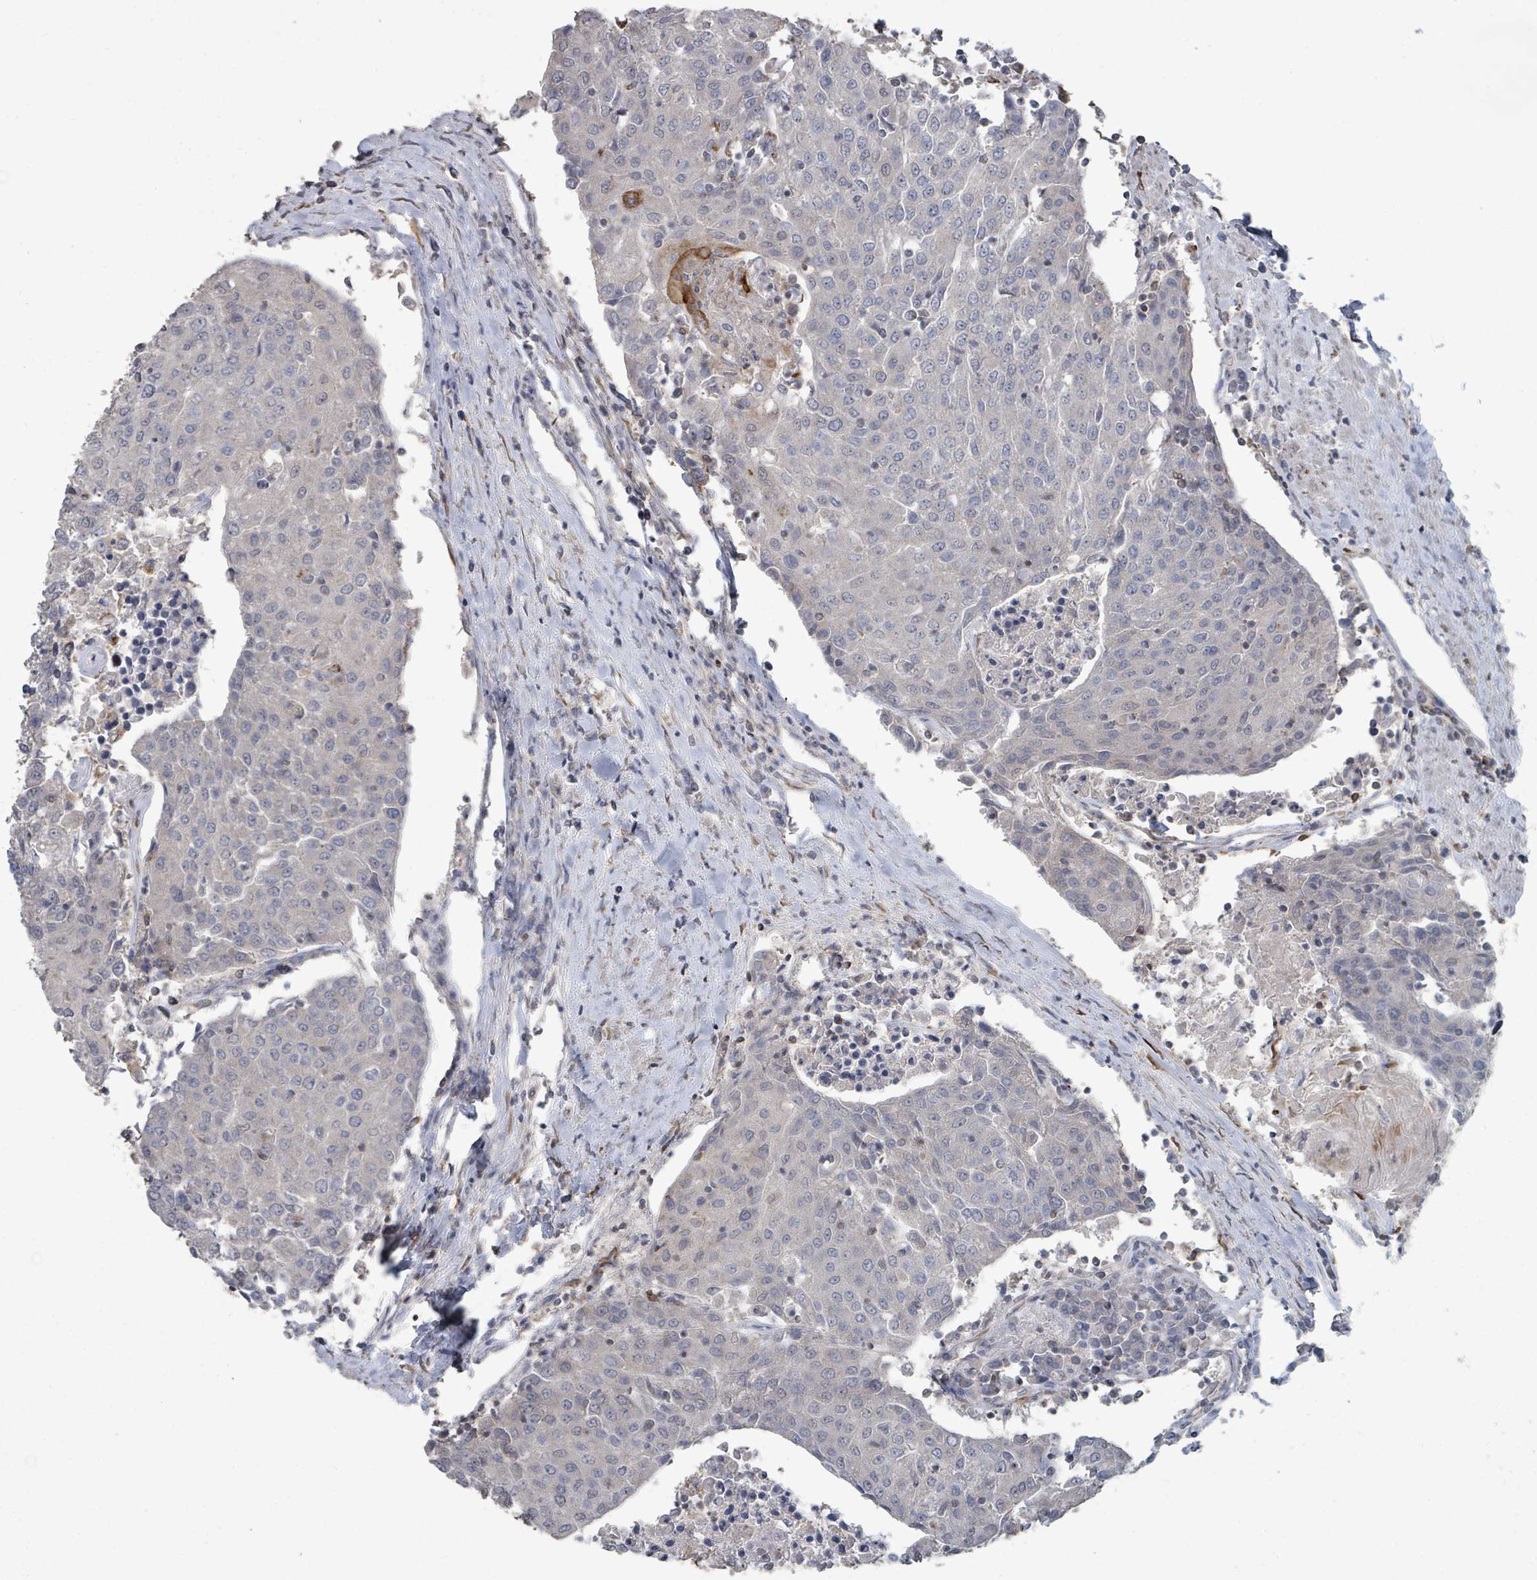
{"staining": {"intensity": "negative", "quantity": "none", "location": "none"}, "tissue": "urothelial cancer", "cell_type": "Tumor cells", "image_type": "cancer", "snomed": [{"axis": "morphology", "description": "Urothelial carcinoma, High grade"}, {"axis": "topography", "description": "Urinary bladder"}], "caption": "There is no significant staining in tumor cells of urothelial cancer.", "gene": "SLC9A7", "patient": {"sex": "female", "age": 85}}